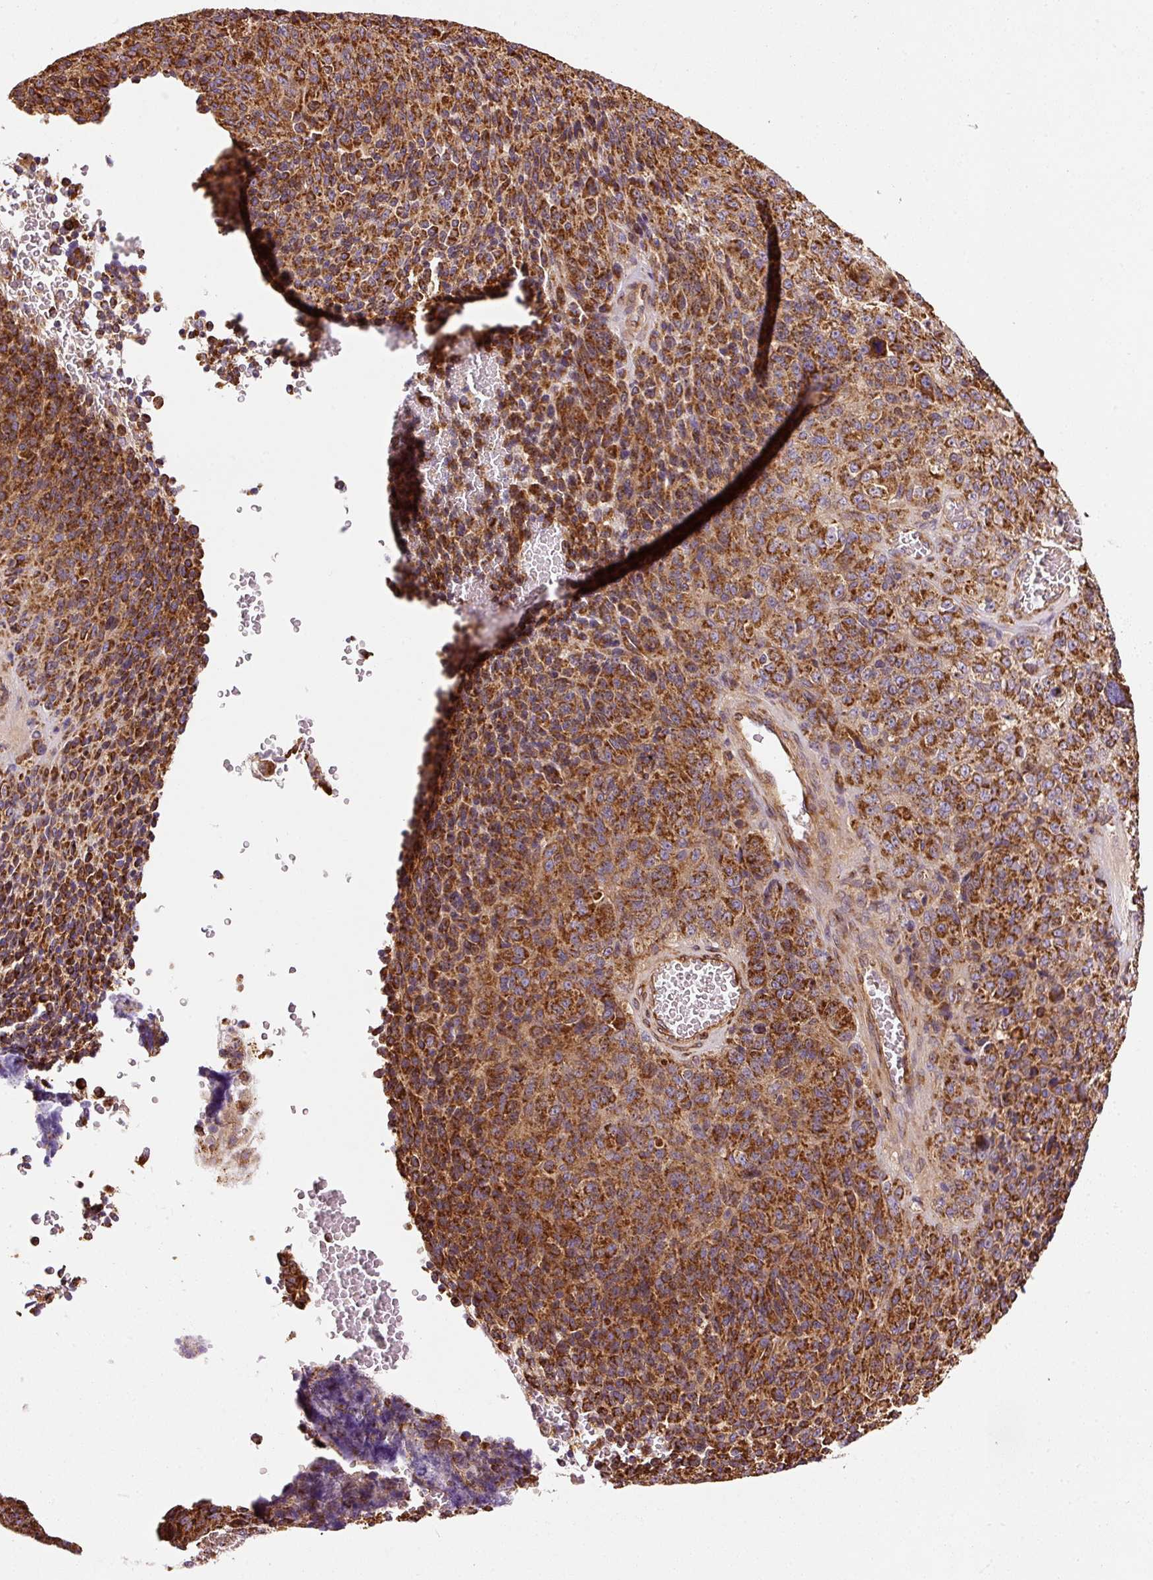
{"staining": {"intensity": "moderate", "quantity": ">75%", "location": "cytoplasmic/membranous"}, "tissue": "melanoma", "cell_type": "Tumor cells", "image_type": "cancer", "snomed": [{"axis": "morphology", "description": "Malignant melanoma, Metastatic site"}, {"axis": "topography", "description": "Brain"}], "caption": "This is an image of immunohistochemistry staining of melanoma, which shows moderate positivity in the cytoplasmic/membranous of tumor cells.", "gene": "ISCU", "patient": {"sex": "female", "age": 56}}